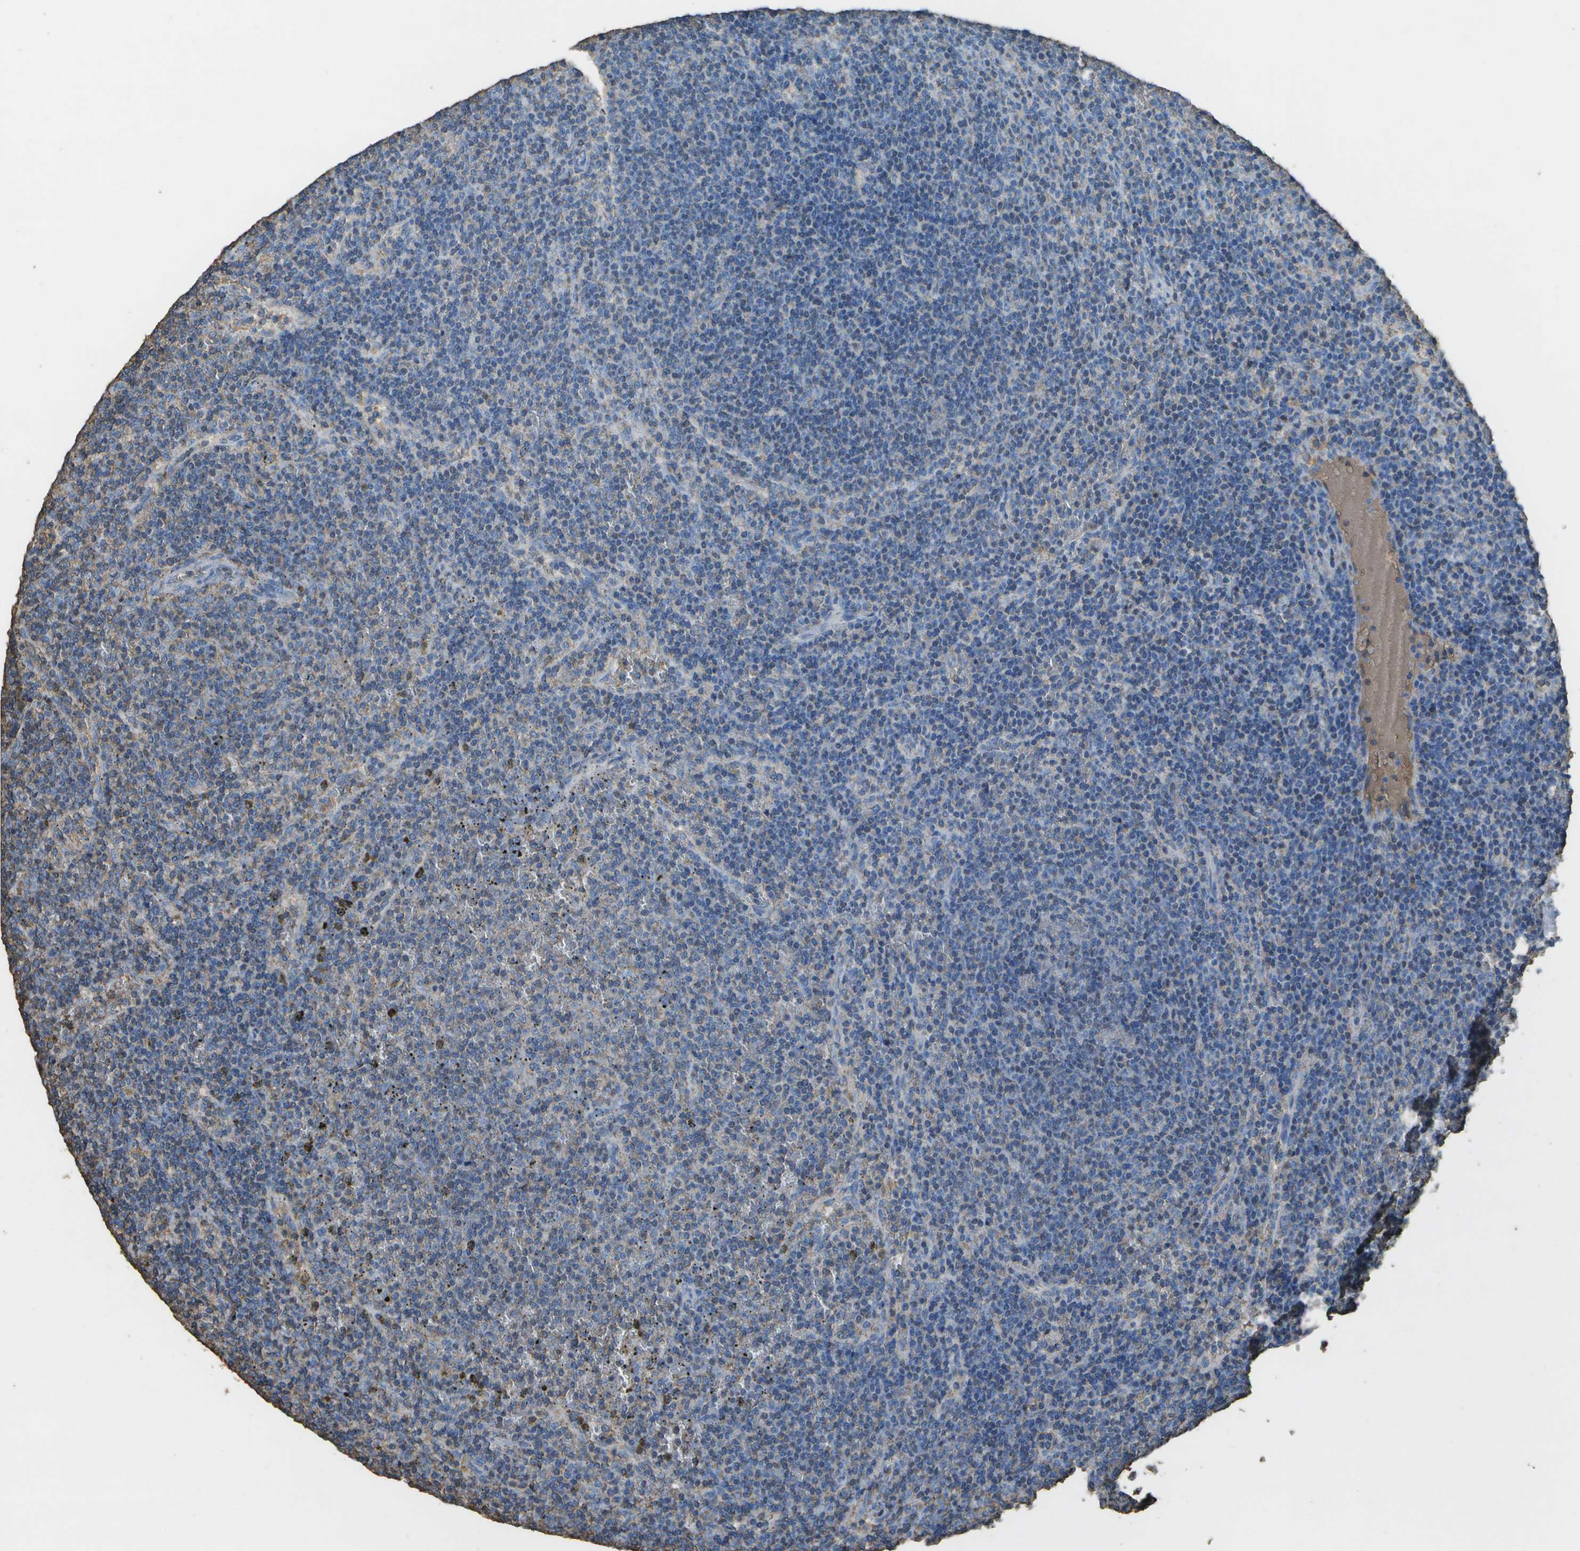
{"staining": {"intensity": "weak", "quantity": "25%-75%", "location": "cytoplasmic/membranous"}, "tissue": "lymphoma", "cell_type": "Tumor cells", "image_type": "cancer", "snomed": [{"axis": "morphology", "description": "Malignant lymphoma, non-Hodgkin's type, Low grade"}, {"axis": "topography", "description": "Spleen"}], "caption": "High-magnification brightfield microscopy of low-grade malignant lymphoma, non-Hodgkin's type stained with DAB (3,3'-diaminobenzidine) (brown) and counterstained with hematoxylin (blue). tumor cells exhibit weak cytoplasmic/membranous positivity is present in approximately25%-75% of cells. (DAB (3,3'-diaminobenzidine) IHC, brown staining for protein, blue staining for nuclei).", "gene": "CYP4F11", "patient": {"sex": "female", "age": 50}}